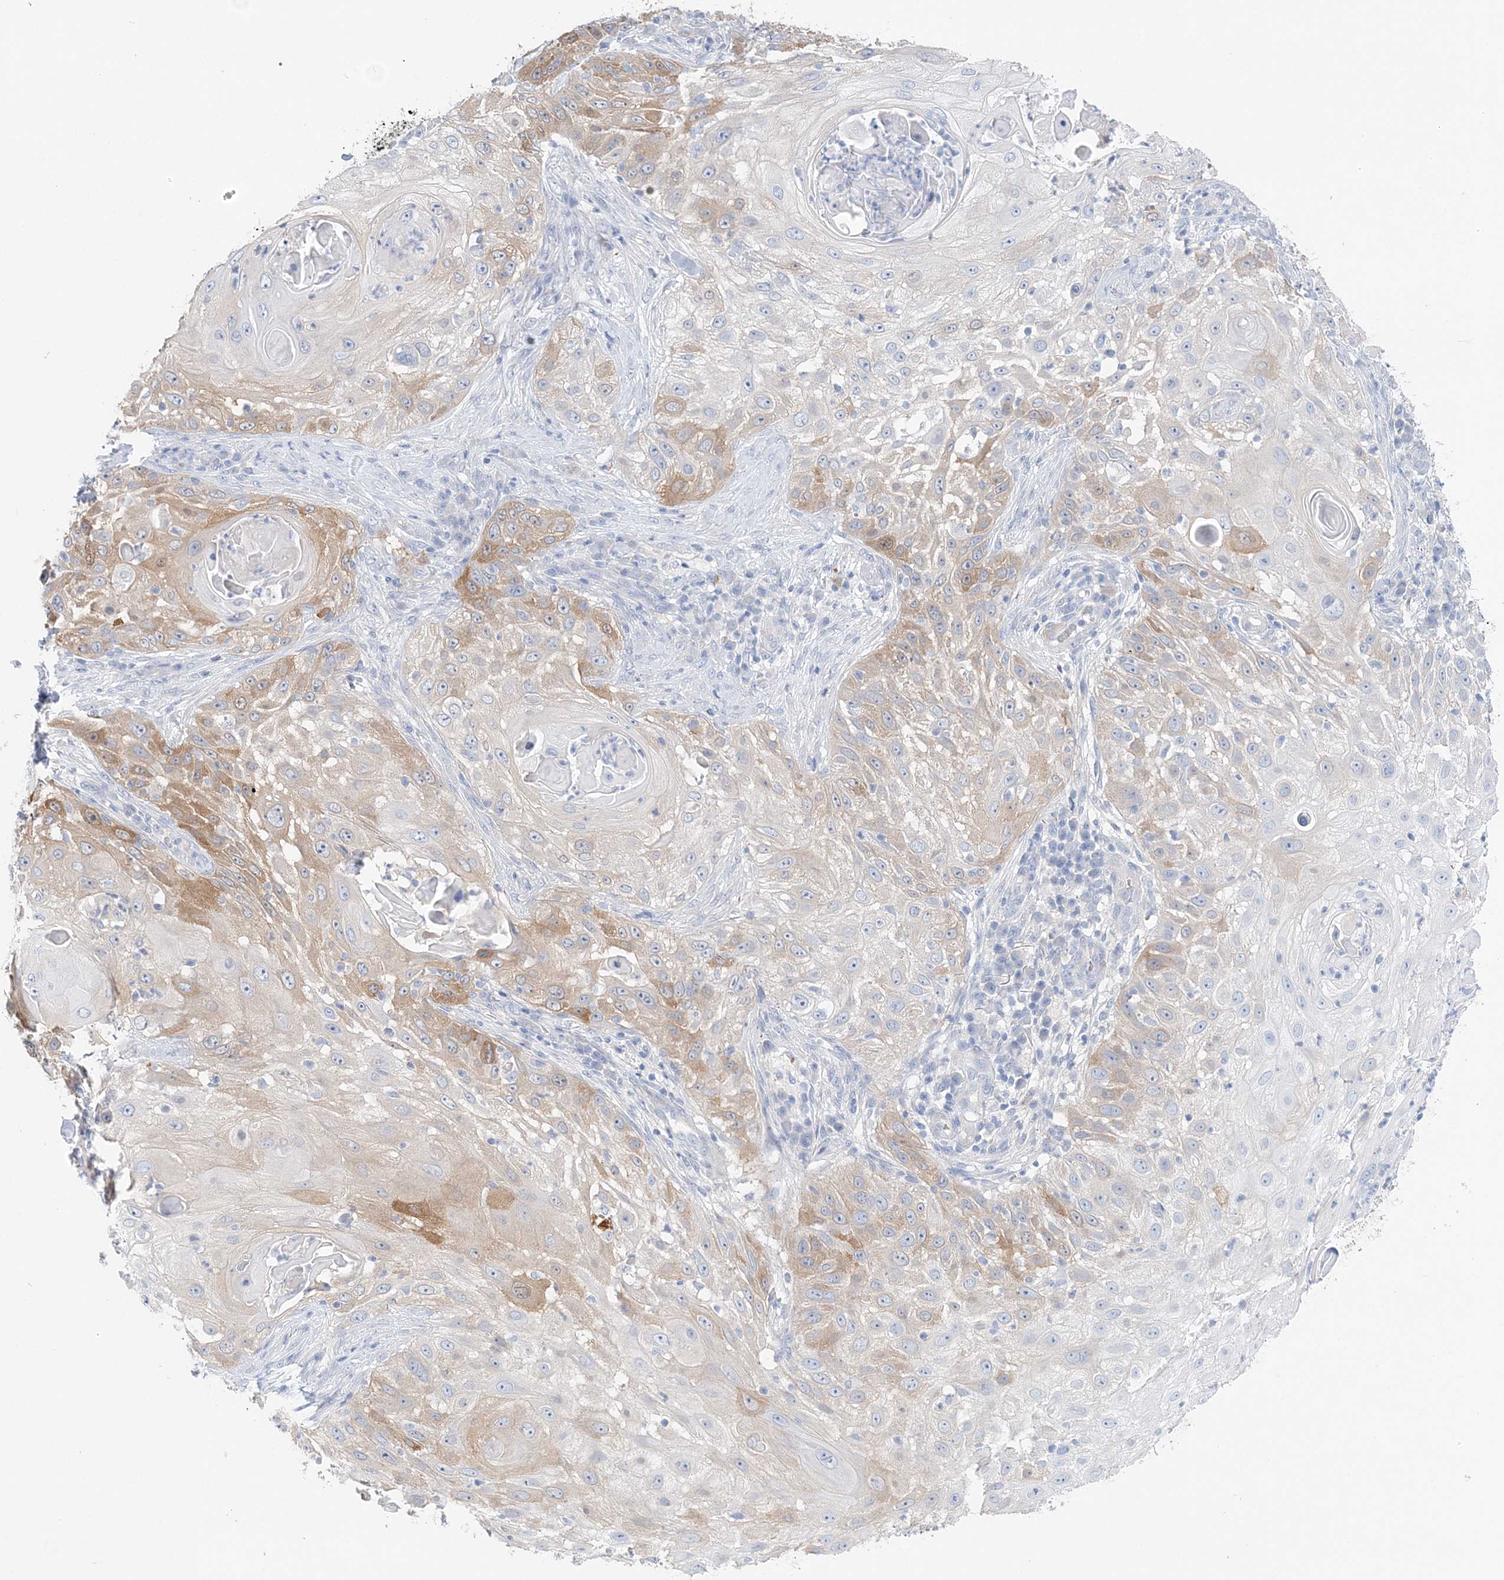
{"staining": {"intensity": "moderate", "quantity": "<25%", "location": "cytoplasmic/membranous"}, "tissue": "skin cancer", "cell_type": "Tumor cells", "image_type": "cancer", "snomed": [{"axis": "morphology", "description": "Squamous cell carcinoma, NOS"}, {"axis": "topography", "description": "Skin"}], "caption": "There is low levels of moderate cytoplasmic/membranous staining in tumor cells of skin cancer (squamous cell carcinoma), as demonstrated by immunohistochemical staining (brown color).", "gene": "HMGCS1", "patient": {"sex": "female", "age": 44}}